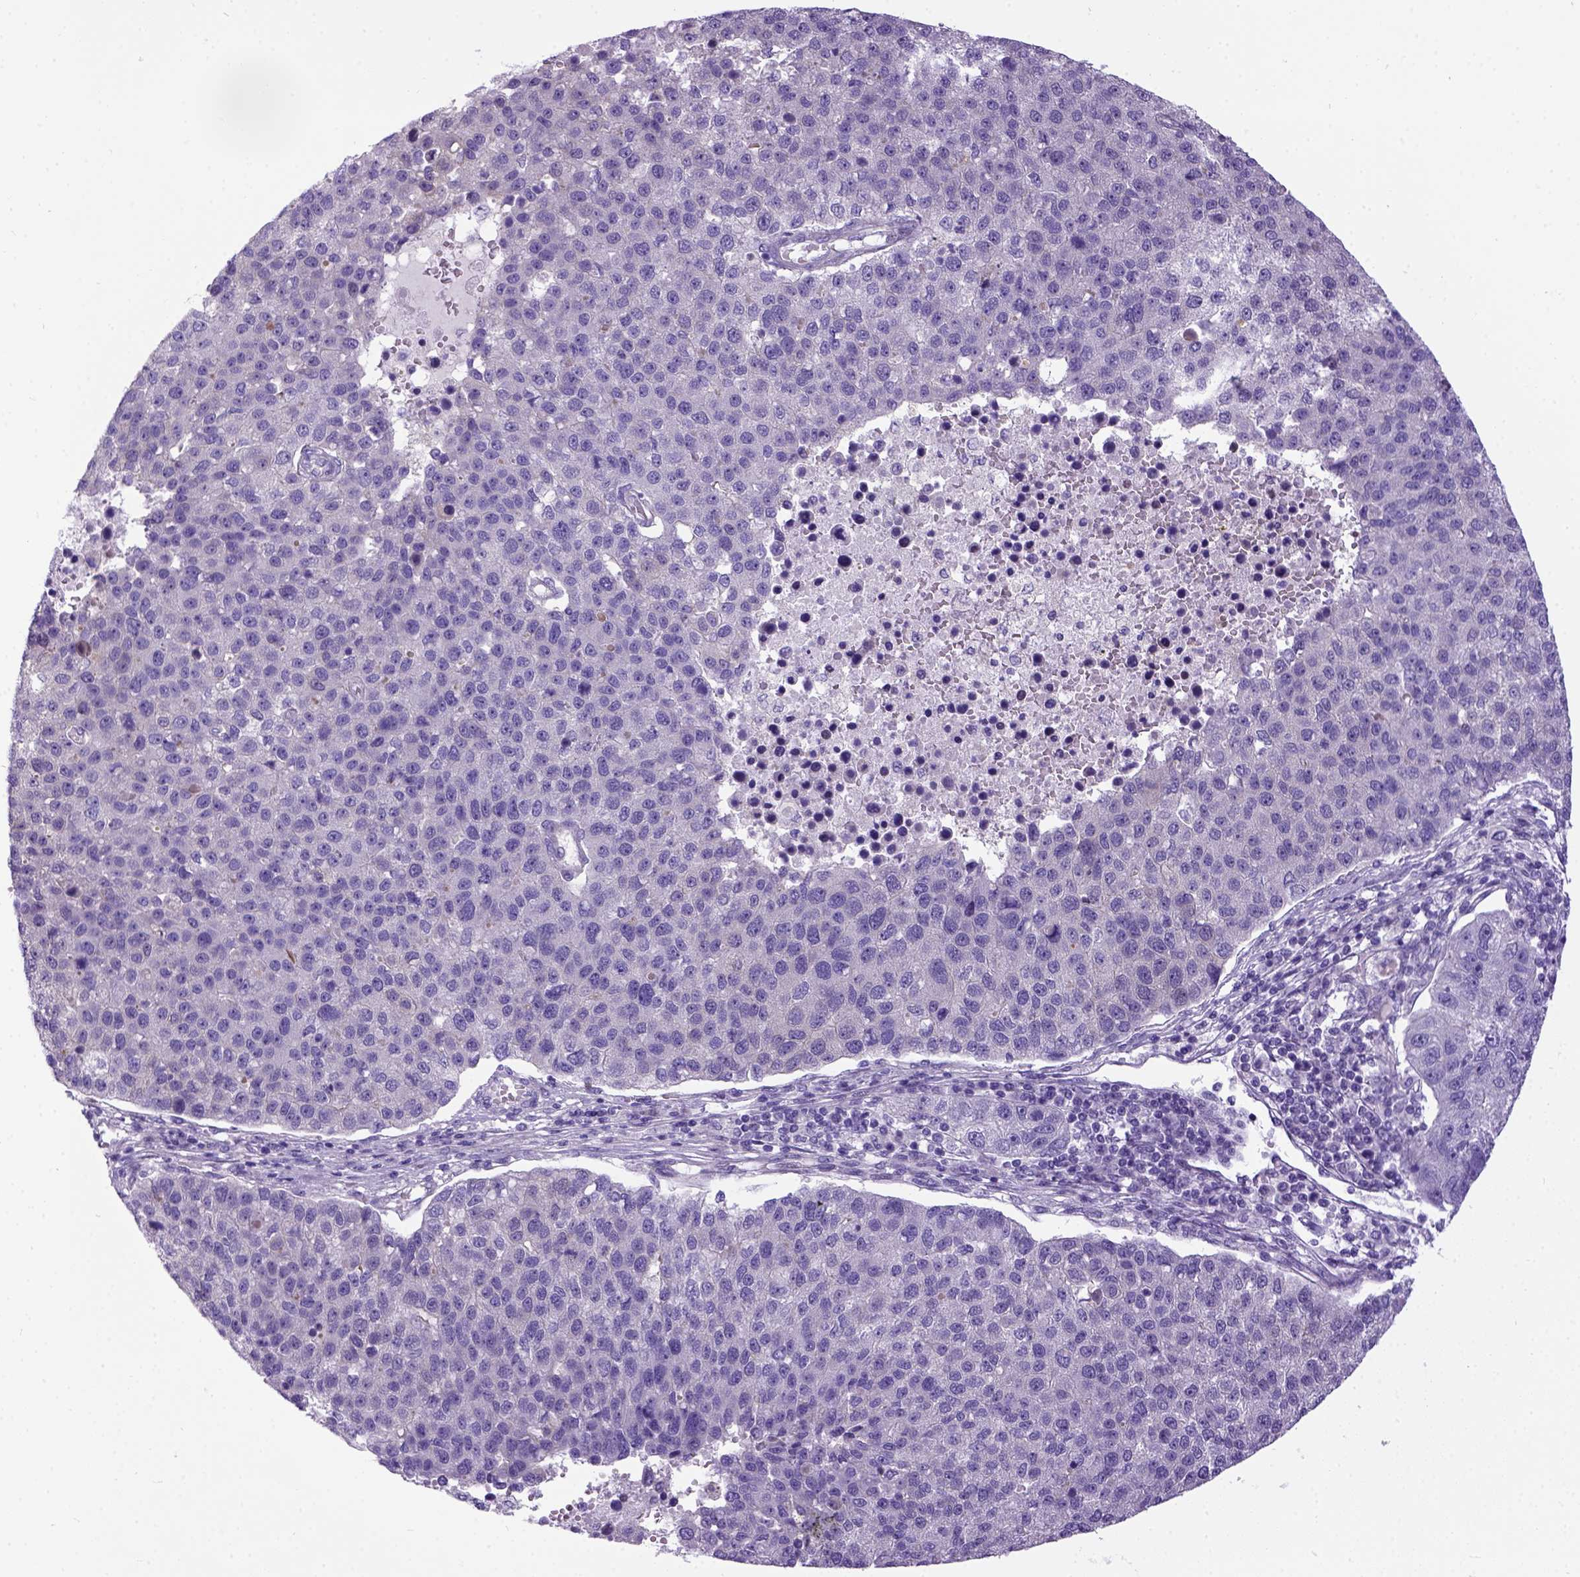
{"staining": {"intensity": "weak", "quantity": "<25%", "location": "cytoplasmic/membranous"}, "tissue": "pancreatic cancer", "cell_type": "Tumor cells", "image_type": "cancer", "snomed": [{"axis": "morphology", "description": "Adenocarcinoma, NOS"}, {"axis": "topography", "description": "Pancreas"}], "caption": "Immunohistochemistry micrograph of neoplastic tissue: human pancreatic adenocarcinoma stained with DAB reveals no significant protein positivity in tumor cells.", "gene": "NEK5", "patient": {"sex": "female", "age": 61}}